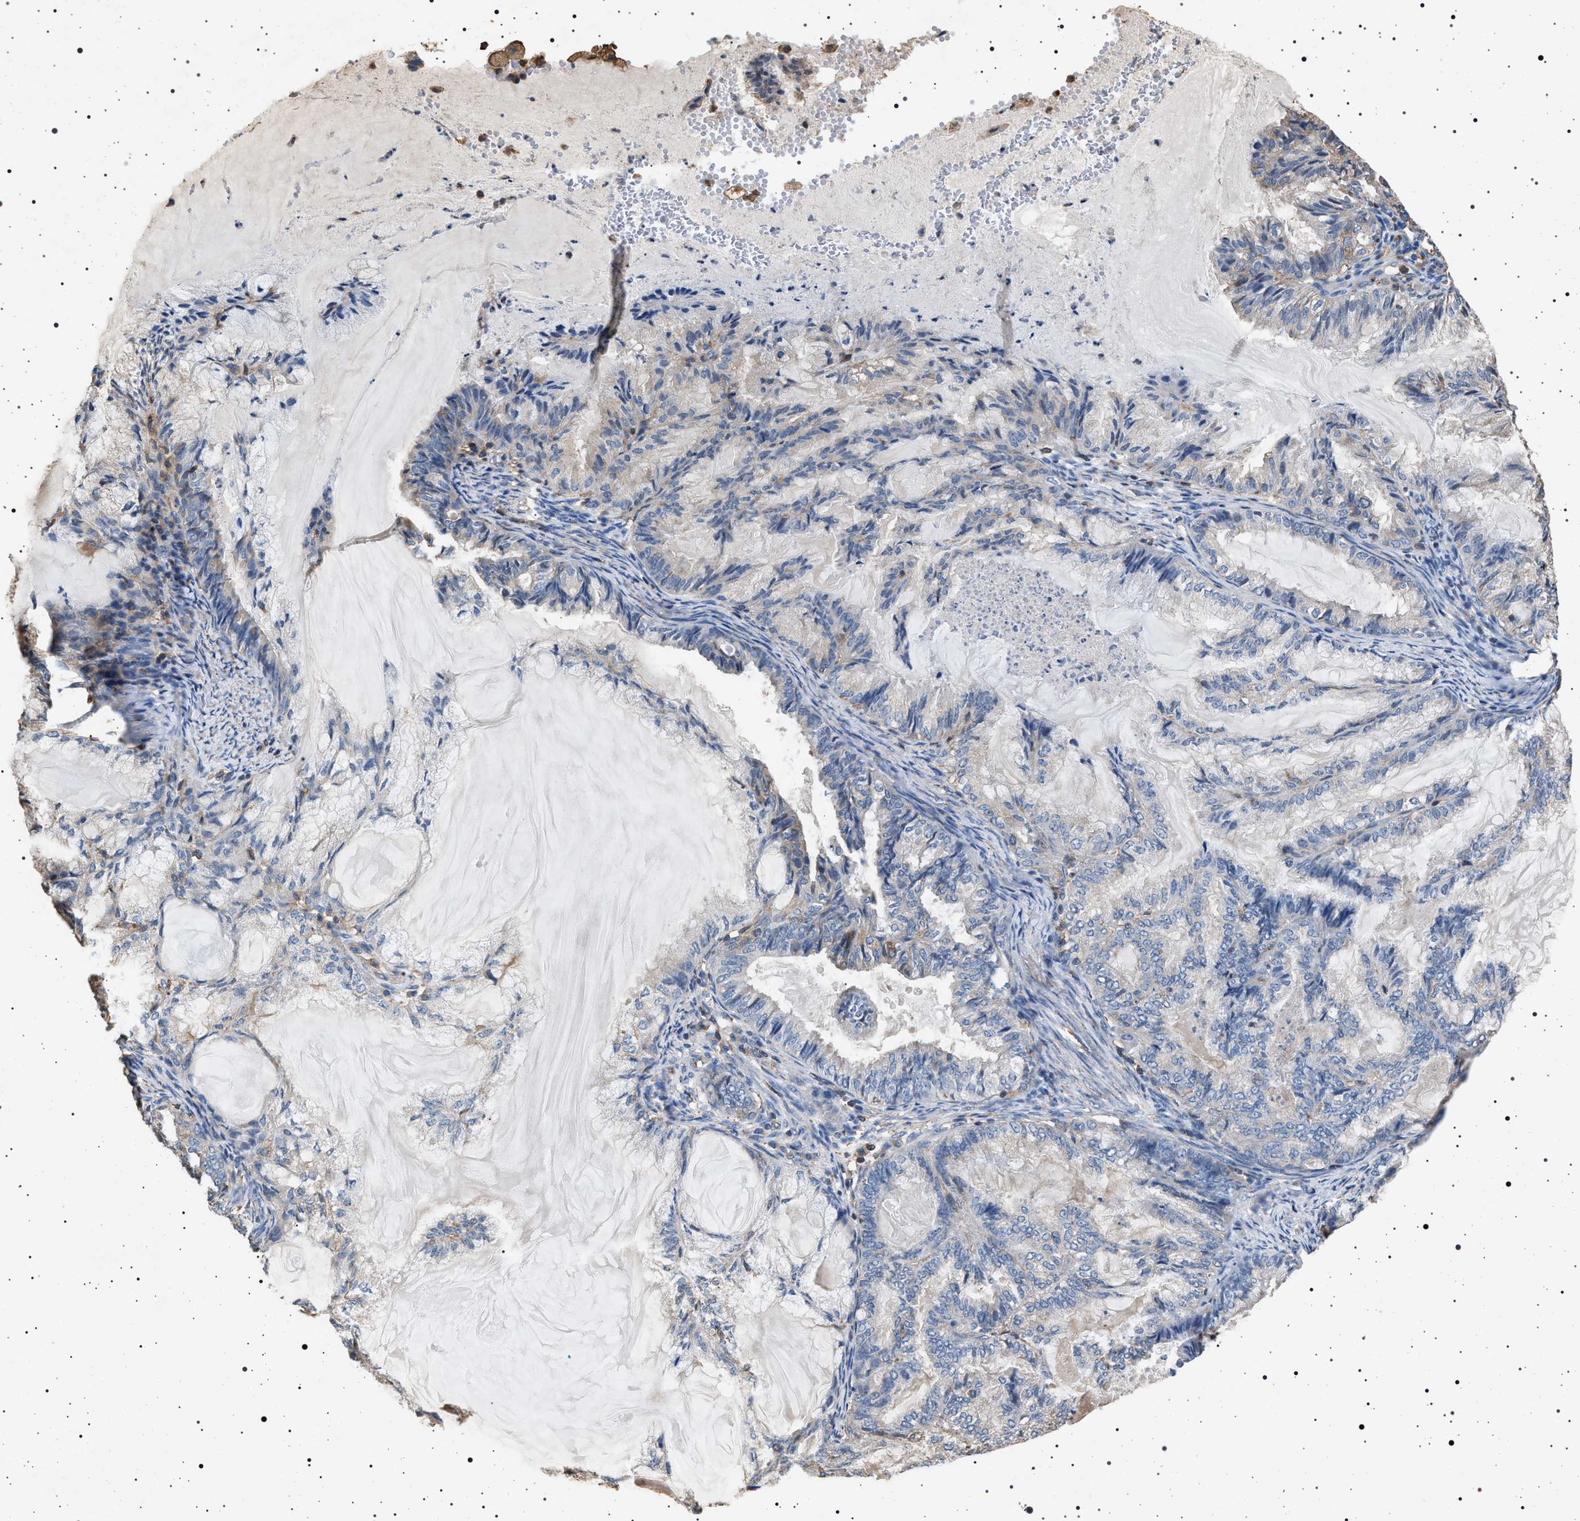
{"staining": {"intensity": "negative", "quantity": "none", "location": "none"}, "tissue": "endometrial cancer", "cell_type": "Tumor cells", "image_type": "cancer", "snomed": [{"axis": "morphology", "description": "Adenocarcinoma, NOS"}, {"axis": "topography", "description": "Endometrium"}], "caption": "A high-resolution image shows IHC staining of endometrial cancer (adenocarcinoma), which reveals no significant expression in tumor cells.", "gene": "SMAP2", "patient": {"sex": "female", "age": 86}}